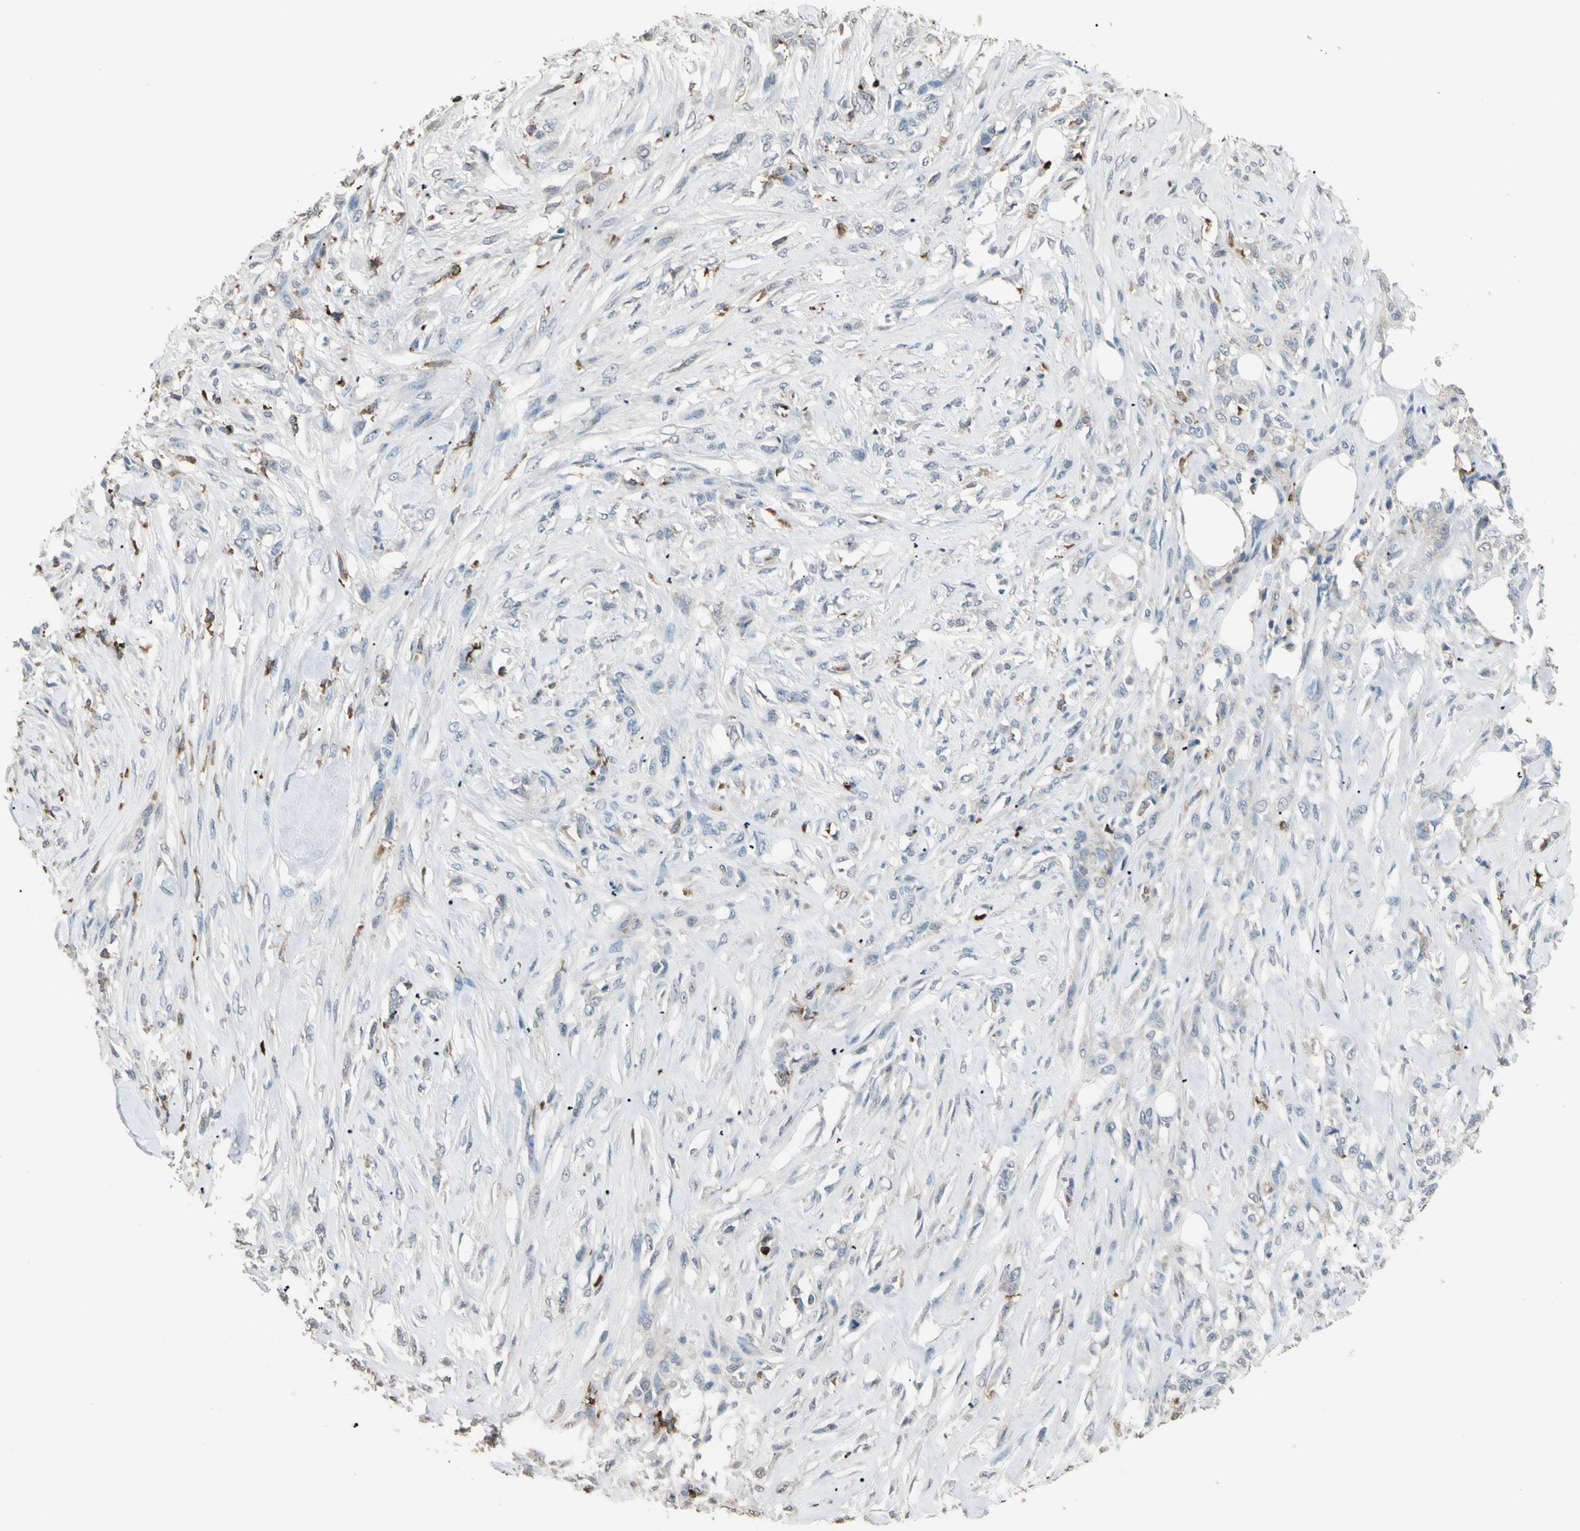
{"staining": {"intensity": "weak", "quantity": "<25%", "location": "cytoplasmic/membranous"}, "tissue": "skin cancer", "cell_type": "Tumor cells", "image_type": "cancer", "snomed": [{"axis": "morphology", "description": "Squamous cell carcinoma, NOS"}, {"axis": "topography", "description": "Skin"}], "caption": "Squamous cell carcinoma (skin) stained for a protein using immunohistochemistry shows no positivity tumor cells.", "gene": "PSTPIP1", "patient": {"sex": "female", "age": 59}}